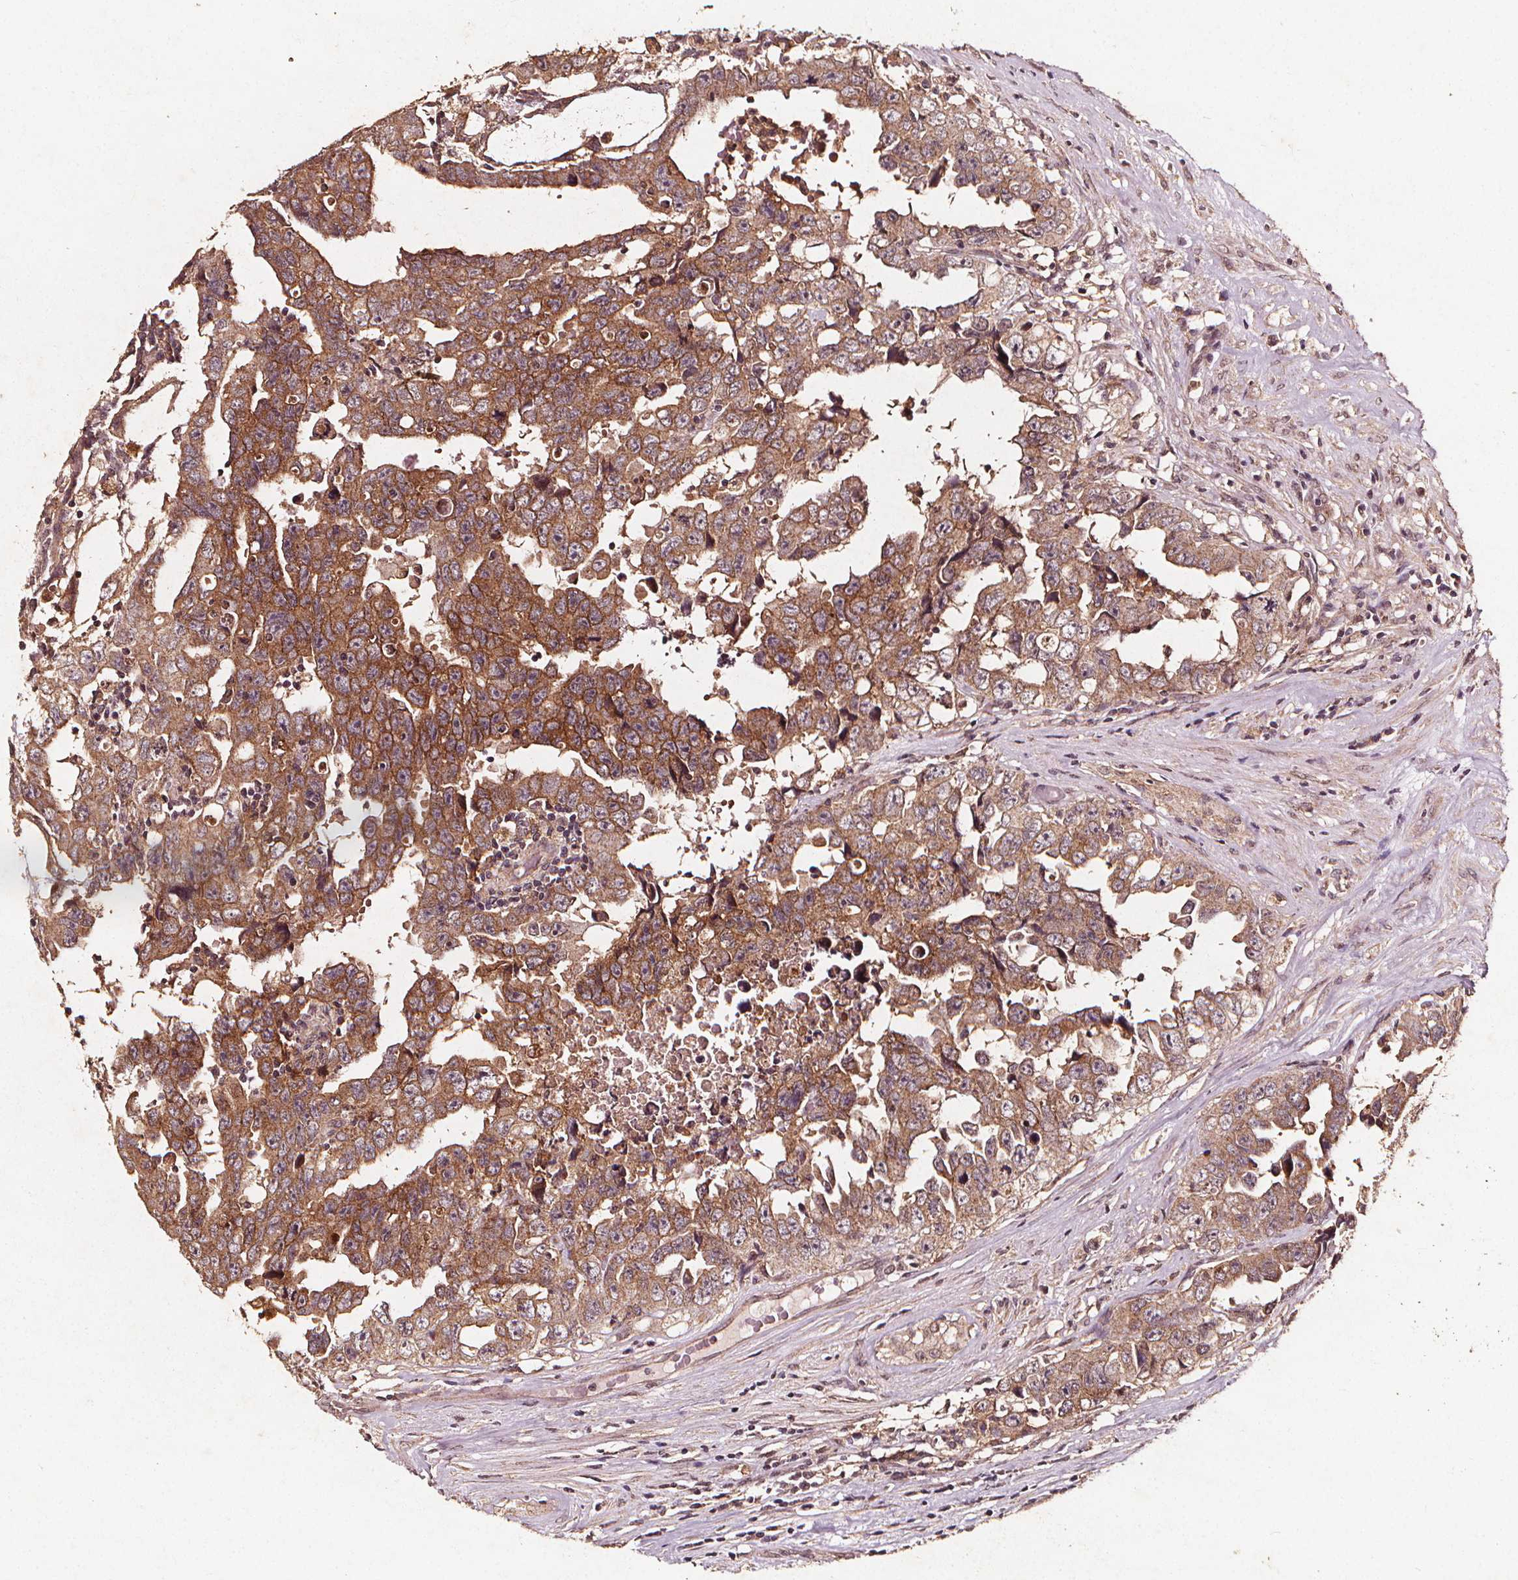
{"staining": {"intensity": "moderate", "quantity": ">75%", "location": "cytoplasmic/membranous"}, "tissue": "testis cancer", "cell_type": "Tumor cells", "image_type": "cancer", "snomed": [{"axis": "morphology", "description": "Carcinoma, Embryonal, NOS"}, {"axis": "topography", "description": "Testis"}], "caption": "Human embryonal carcinoma (testis) stained with a brown dye reveals moderate cytoplasmic/membranous positive staining in approximately >75% of tumor cells.", "gene": "ABCA1", "patient": {"sex": "male", "age": 24}}